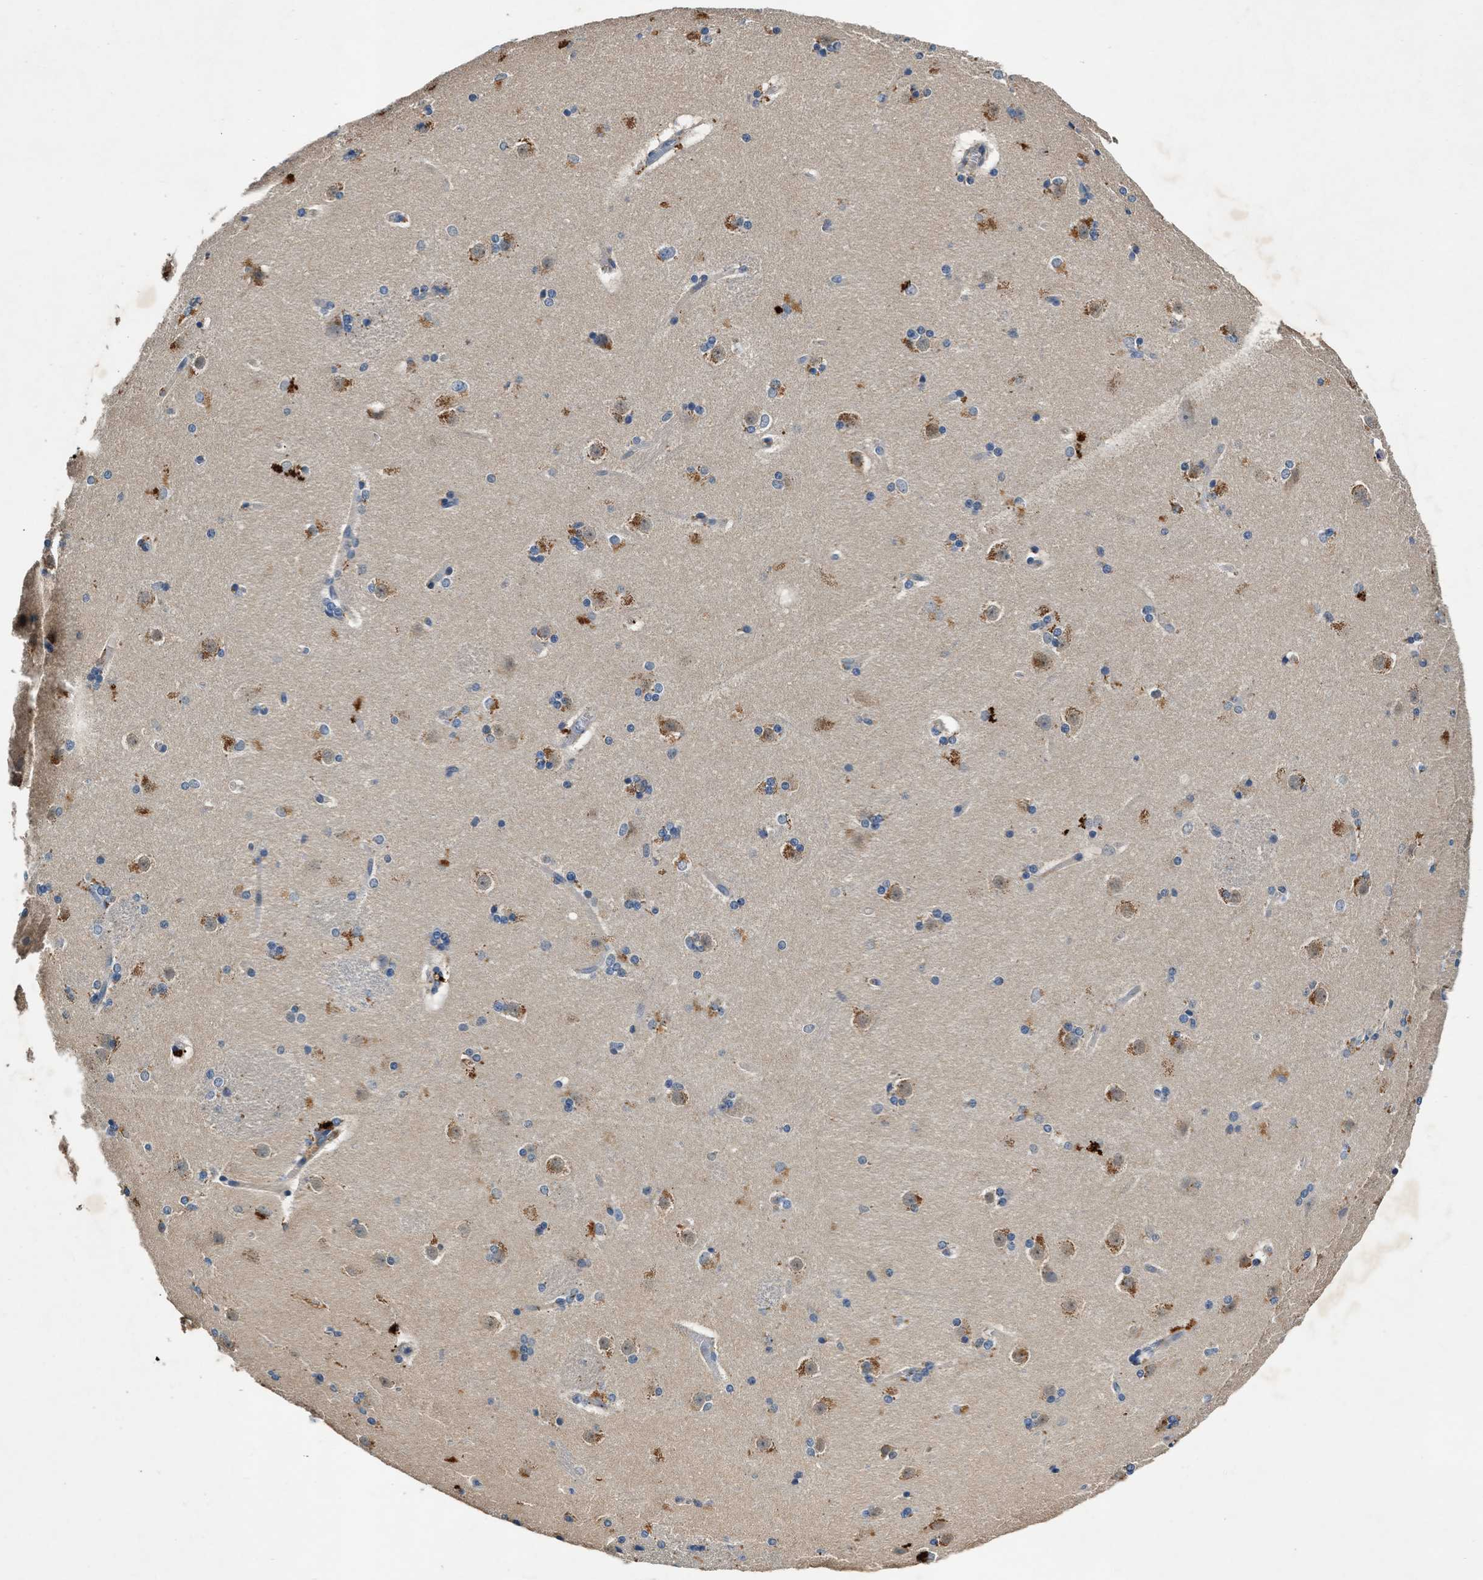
{"staining": {"intensity": "negative", "quantity": "none", "location": "none"}, "tissue": "caudate", "cell_type": "Glial cells", "image_type": "normal", "snomed": [{"axis": "morphology", "description": "Normal tissue, NOS"}, {"axis": "topography", "description": "Lateral ventricle wall"}], "caption": "An IHC micrograph of benign caudate is shown. There is no staining in glial cells of caudate. Nuclei are stained in blue.", "gene": "RWDD2B", "patient": {"sex": "female", "age": 19}}